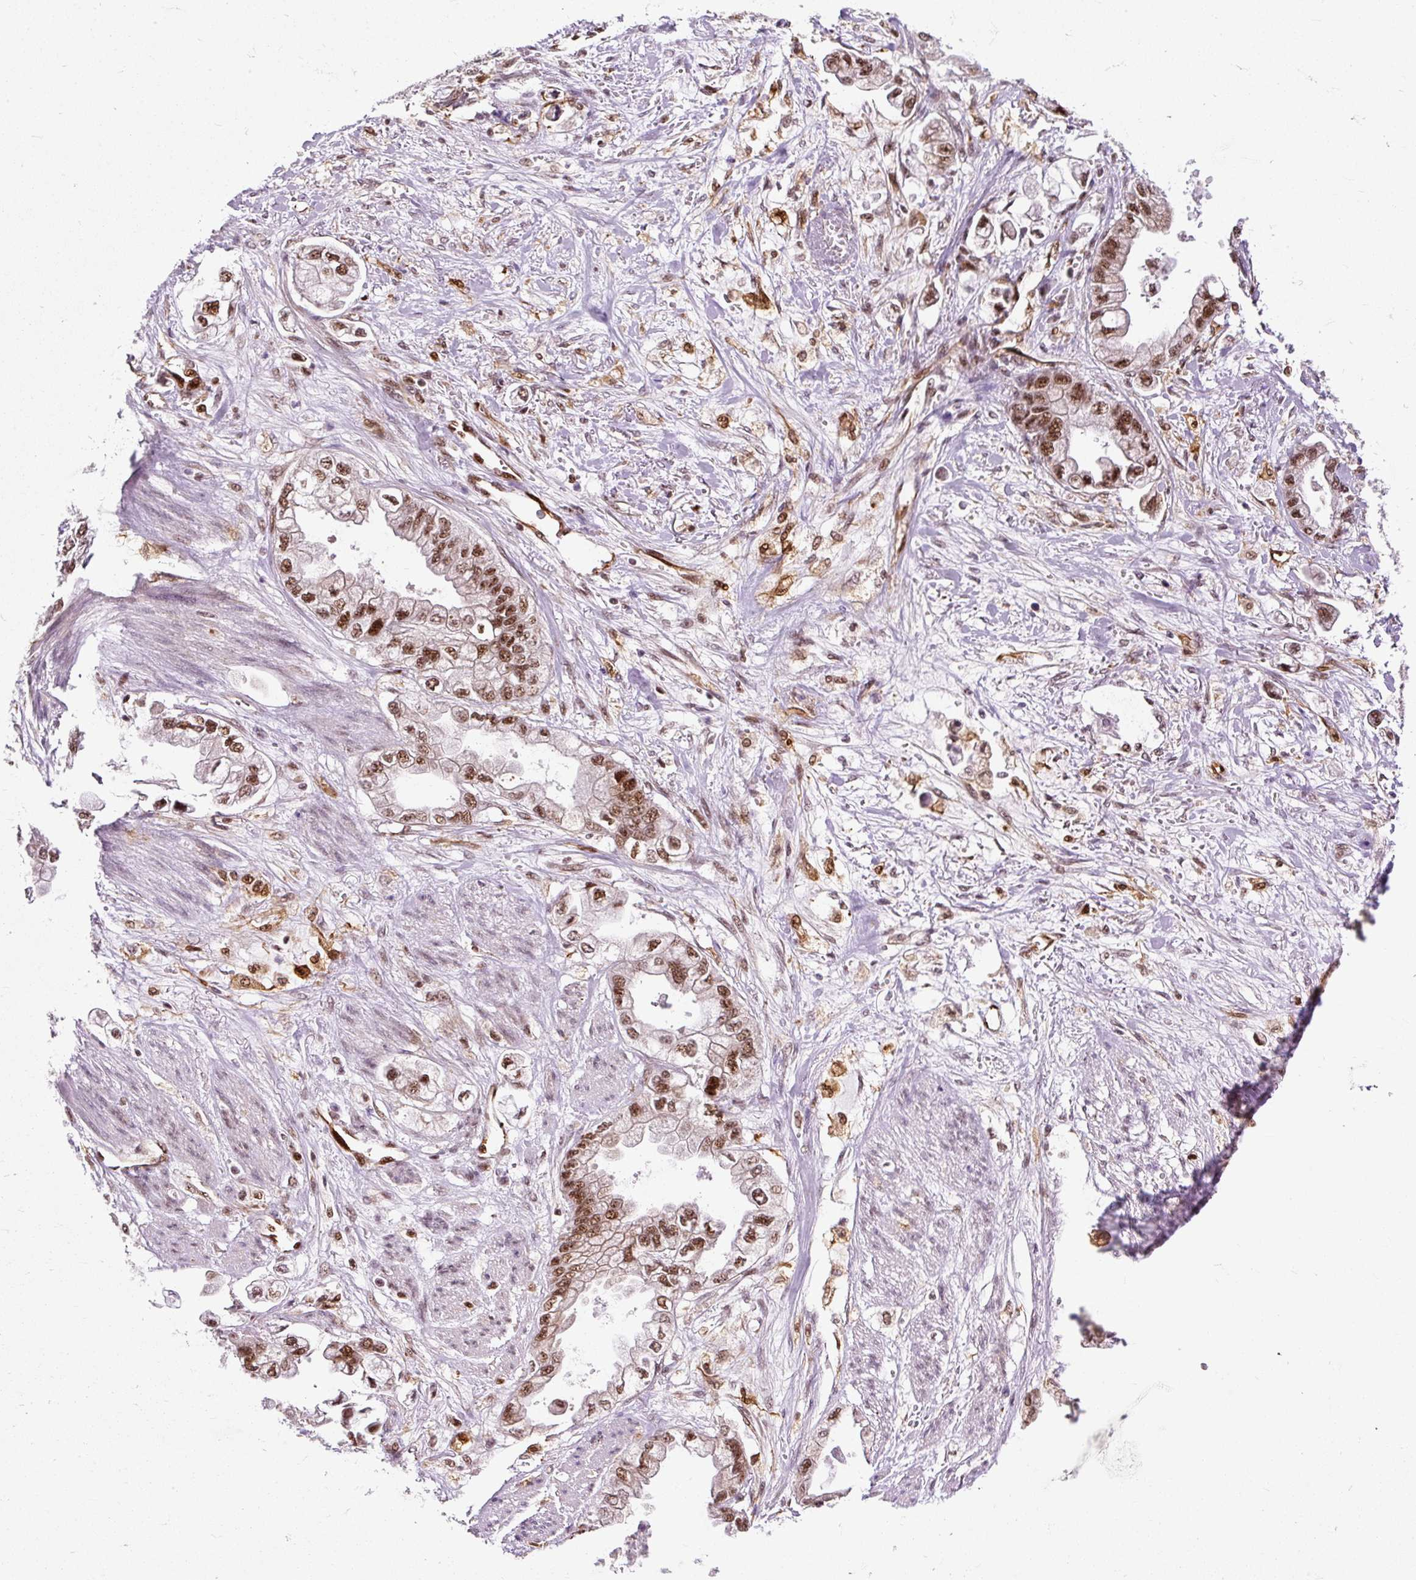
{"staining": {"intensity": "moderate", "quantity": ">75%", "location": "nuclear"}, "tissue": "stomach cancer", "cell_type": "Tumor cells", "image_type": "cancer", "snomed": [{"axis": "morphology", "description": "Adenocarcinoma, NOS"}, {"axis": "topography", "description": "Stomach"}], "caption": "Human adenocarcinoma (stomach) stained for a protein (brown) exhibits moderate nuclear positive positivity in about >75% of tumor cells.", "gene": "LUC7L2", "patient": {"sex": "male", "age": 62}}